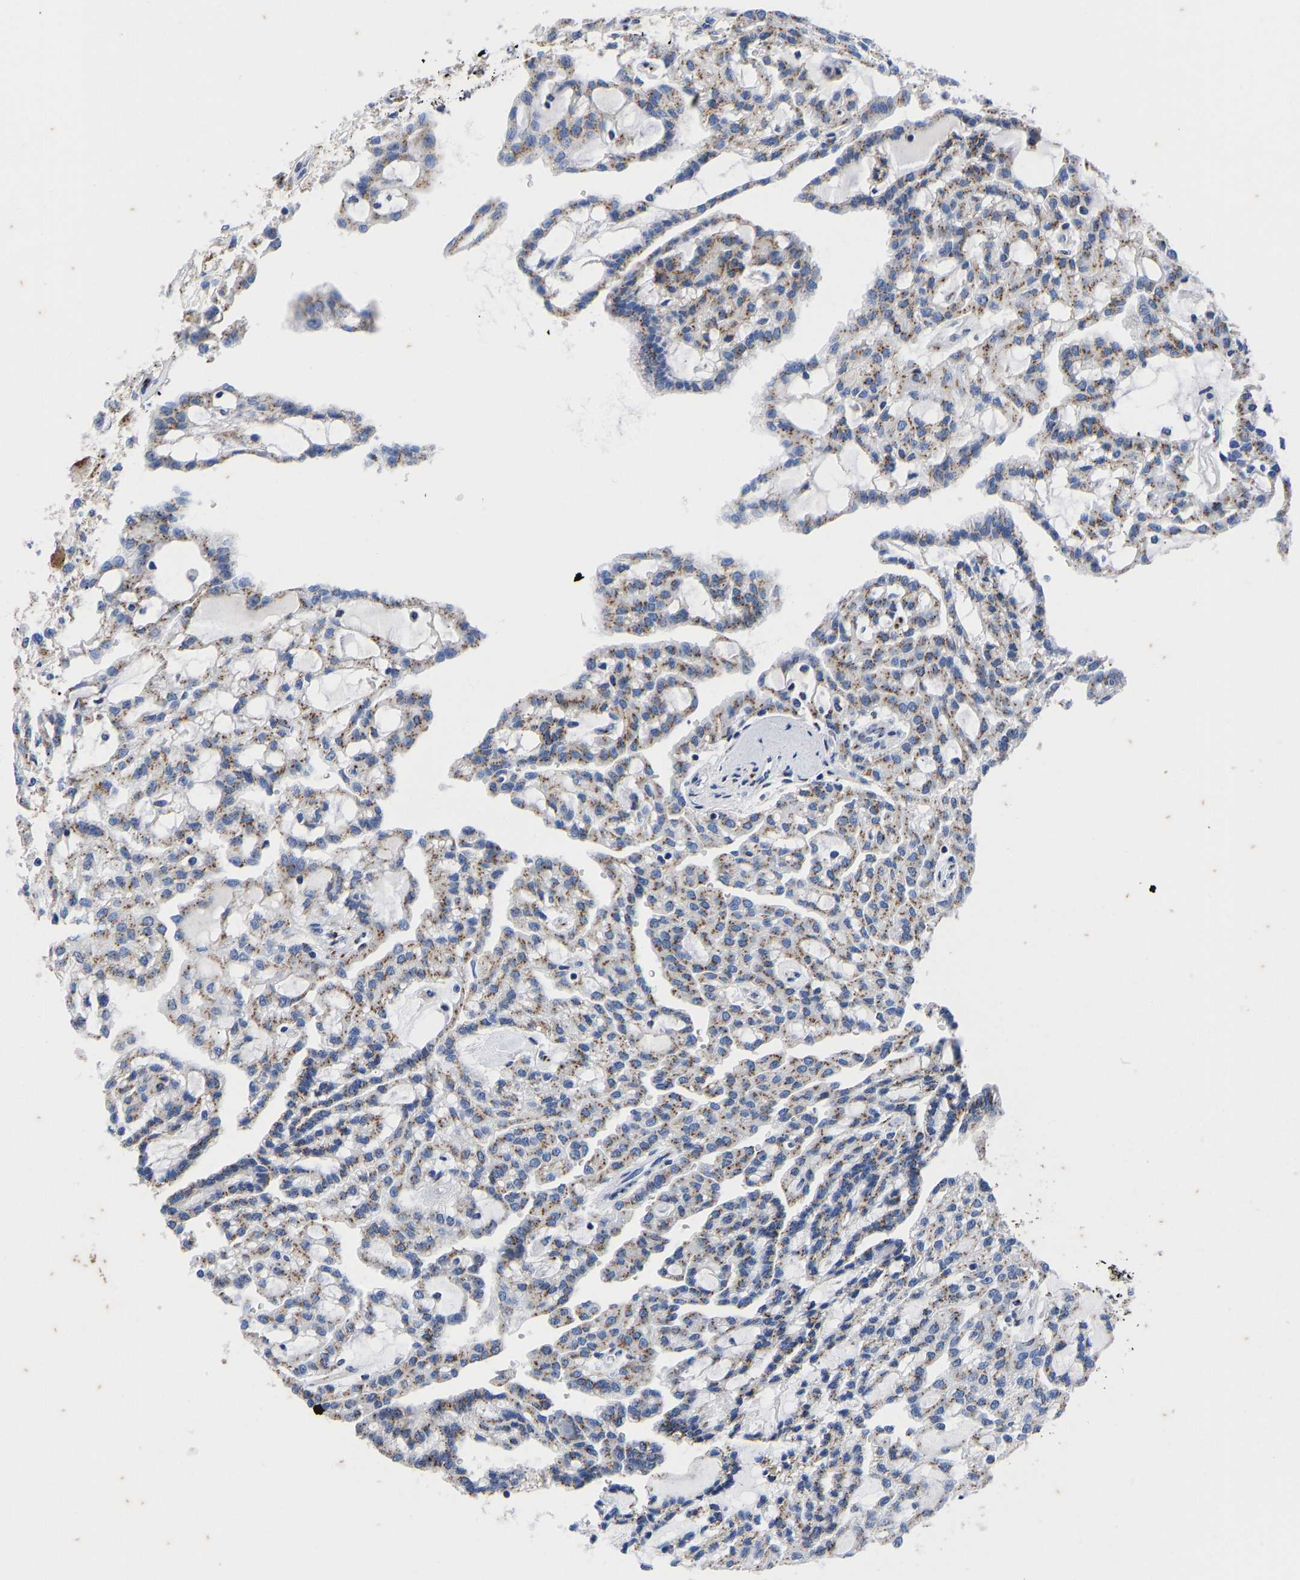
{"staining": {"intensity": "moderate", "quantity": "25%-75%", "location": "cytoplasmic/membranous"}, "tissue": "renal cancer", "cell_type": "Tumor cells", "image_type": "cancer", "snomed": [{"axis": "morphology", "description": "Adenocarcinoma, NOS"}, {"axis": "topography", "description": "Kidney"}], "caption": "A brown stain highlights moderate cytoplasmic/membranous expression of a protein in human renal cancer (adenocarcinoma) tumor cells.", "gene": "TMEM87A", "patient": {"sex": "male", "age": 63}}